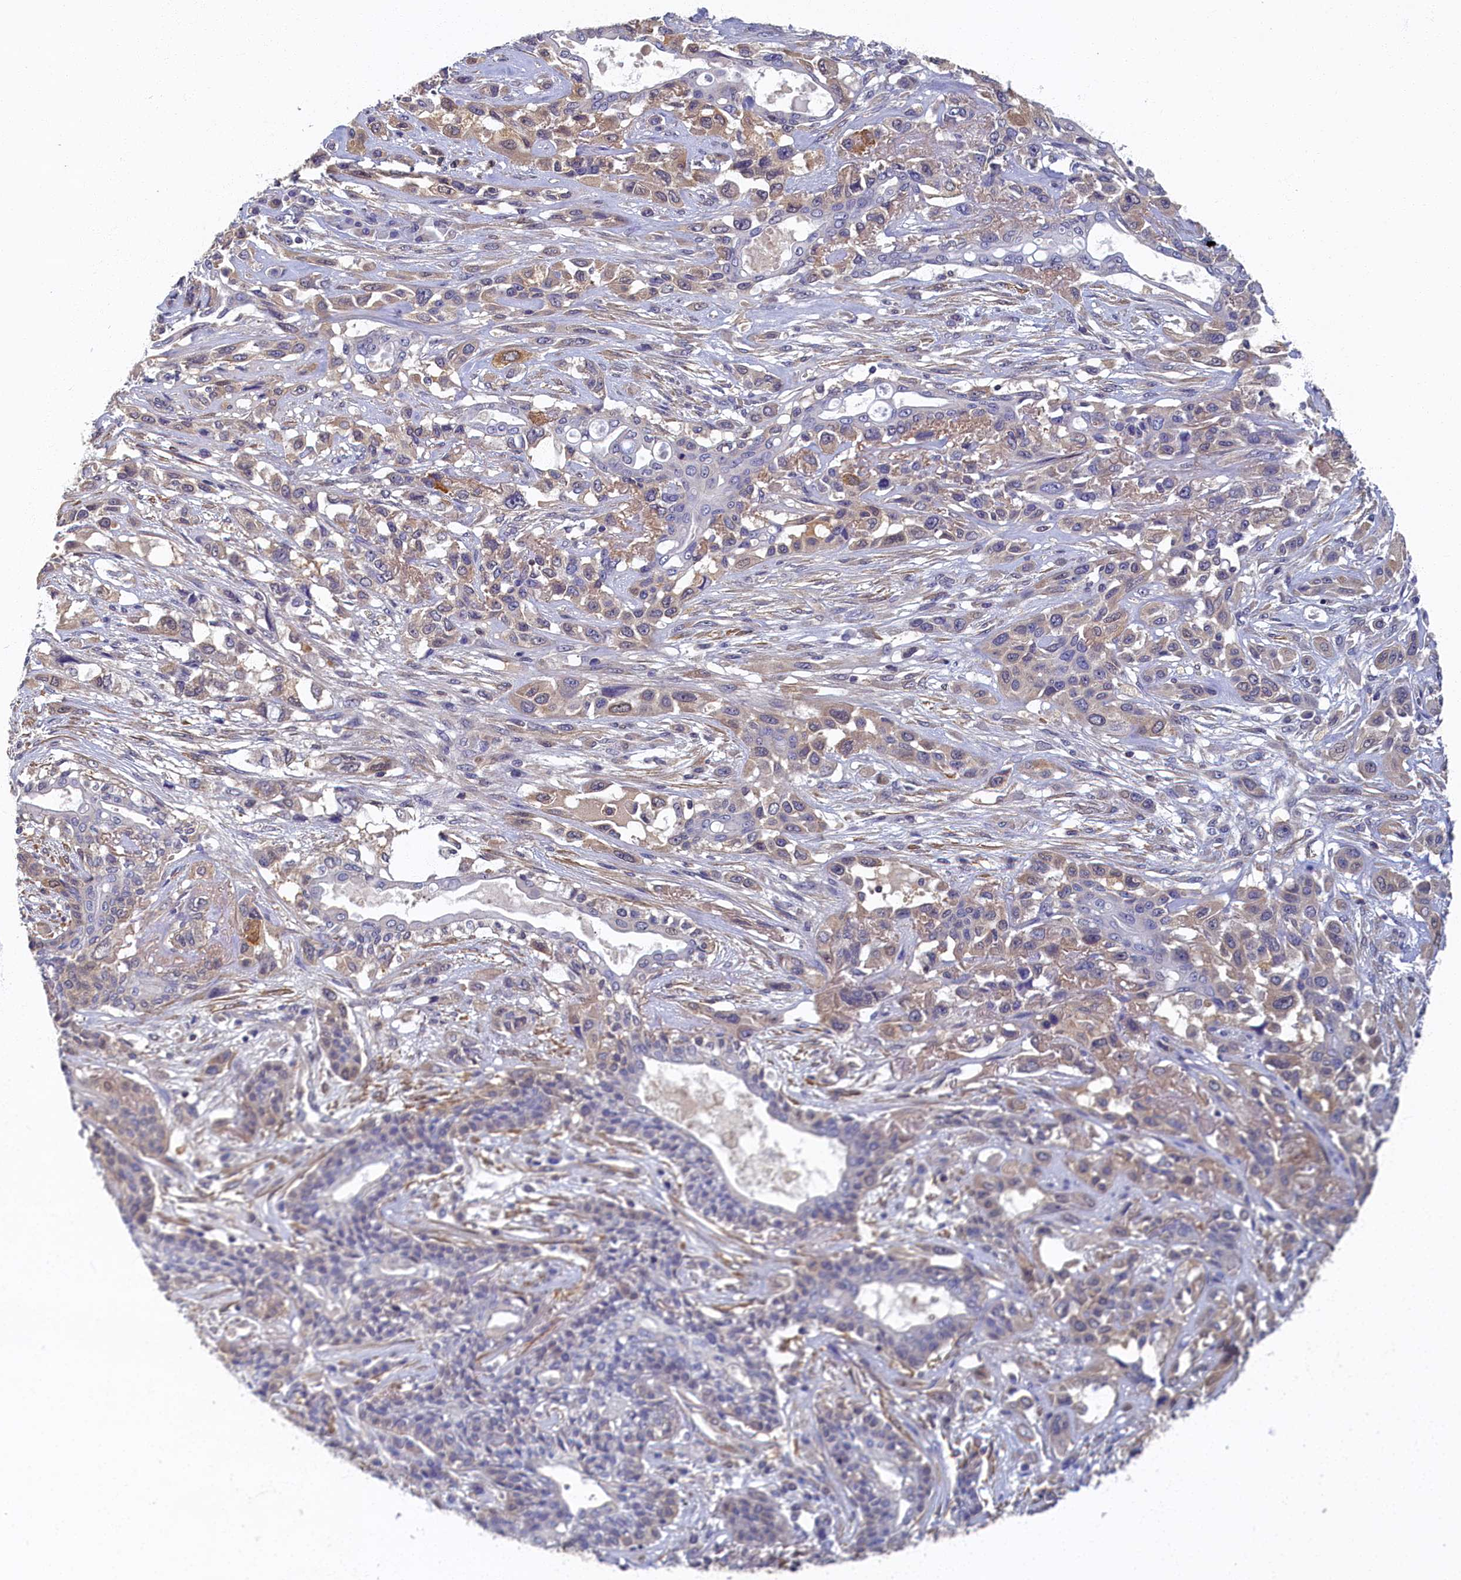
{"staining": {"intensity": "weak", "quantity": "<25%", "location": "cytoplasmic/membranous"}, "tissue": "lung cancer", "cell_type": "Tumor cells", "image_type": "cancer", "snomed": [{"axis": "morphology", "description": "Squamous cell carcinoma, NOS"}, {"axis": "topography", "description": "Lung"}], "caption": "IHC histopathology image of human lung cancer (squamous cell carcinoma) stained for a protein (brown), which reveals no positivity in tumor cells. (Stains: DAB IHC with hematoxylin counter stain, Microscopy: brightfield microscopy at high magnification).", "gene": "TBCB", "patient": {"sex": "female", "age": 70}}